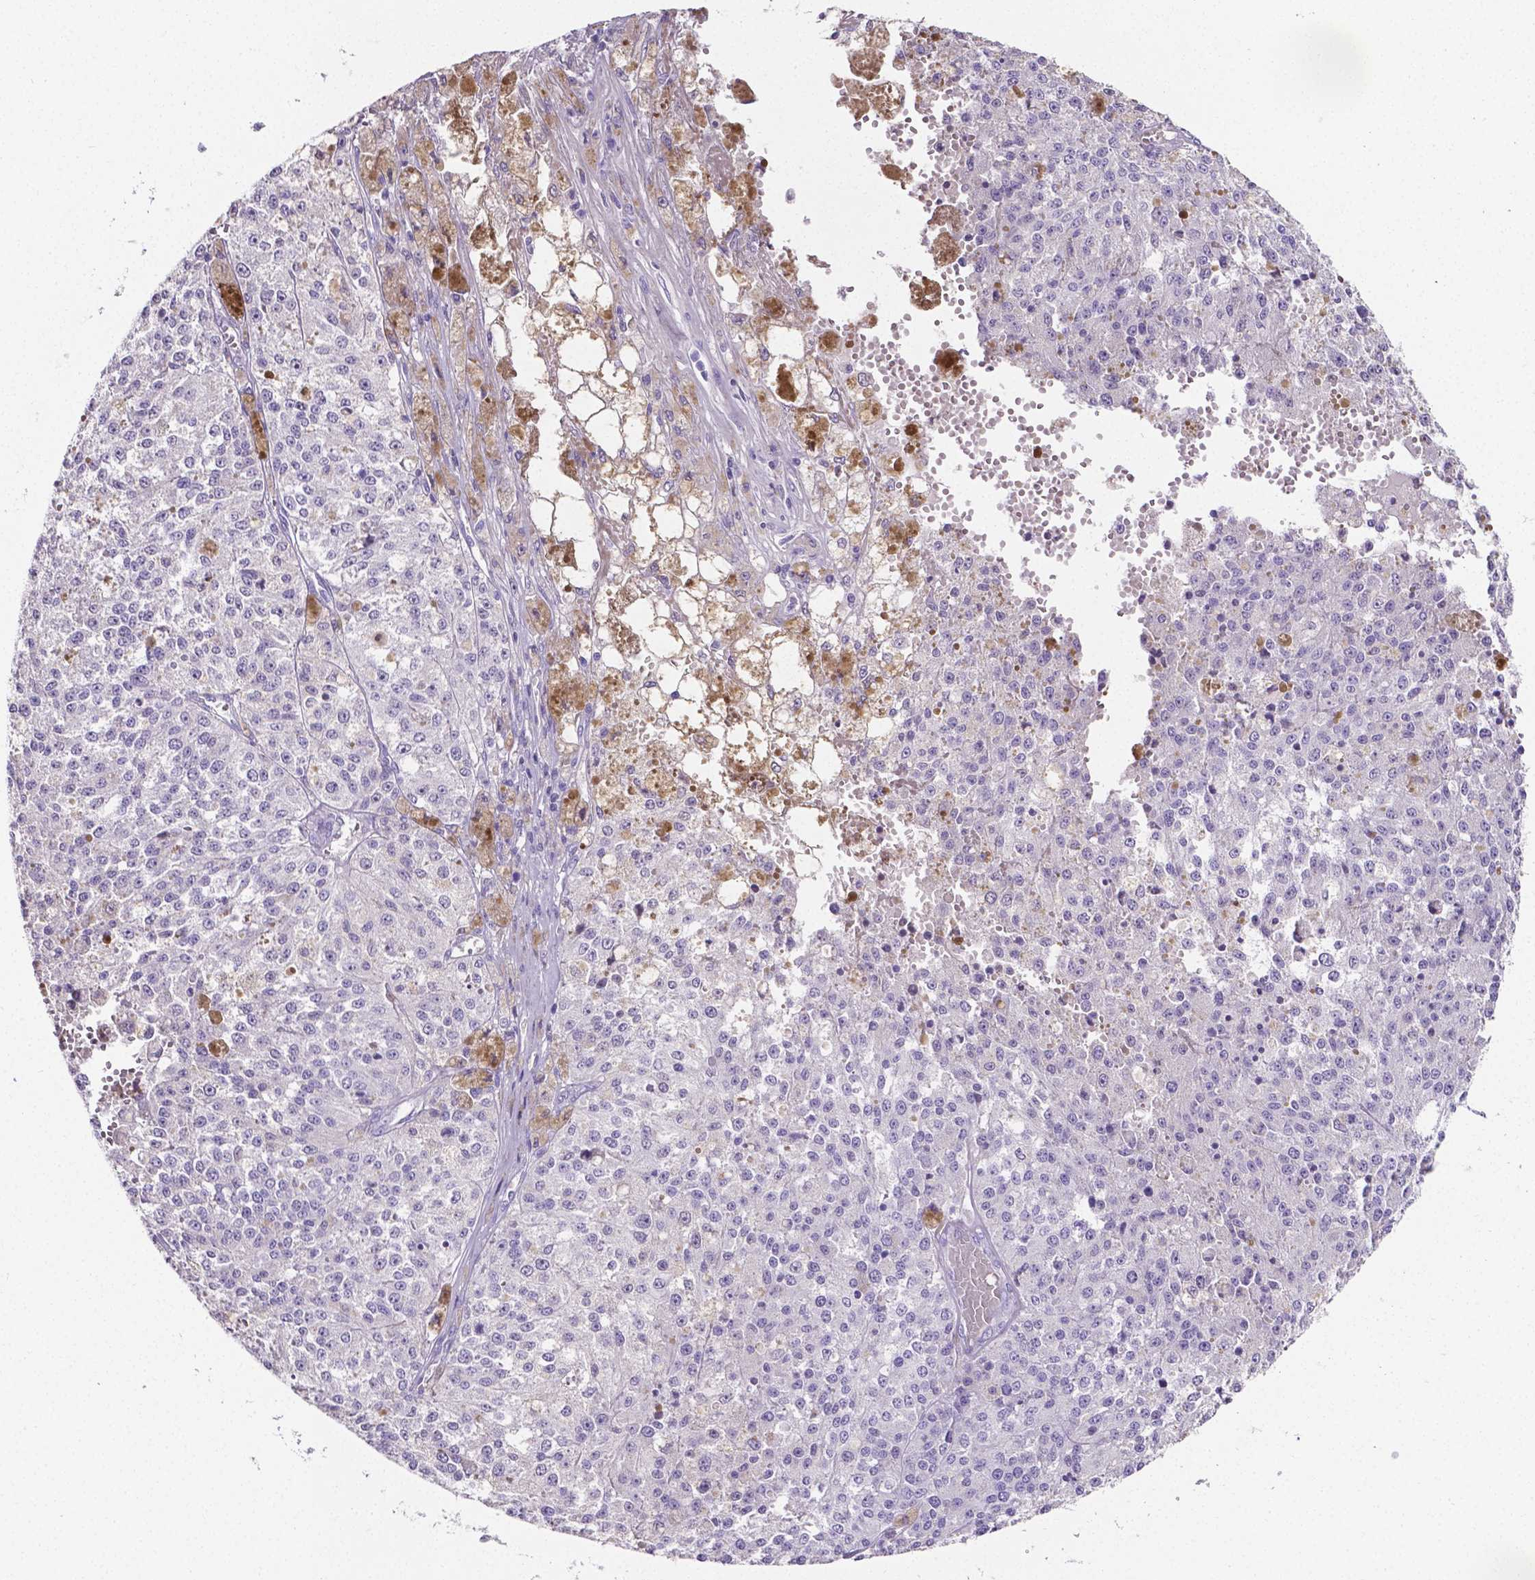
{"staining": {"intensity": "negative", "quantity": "none", "location": "none"}, "tissue": "melanoma", "cell_type": "Tumor cells", "image_type": "cancer", "snomed": [{"axis": "morphology", "description": "Malignant melanoma, Metastatic site"}, {"axis": "topography", "description": "Lymph node"}], "caption": "Immunohistochemical staining of melanoma displays no significant expression in tumor cells. Nuclei are stained in blue.", "gene": "SLC22A2", "patient": {"sex": "female", "age": 64}}